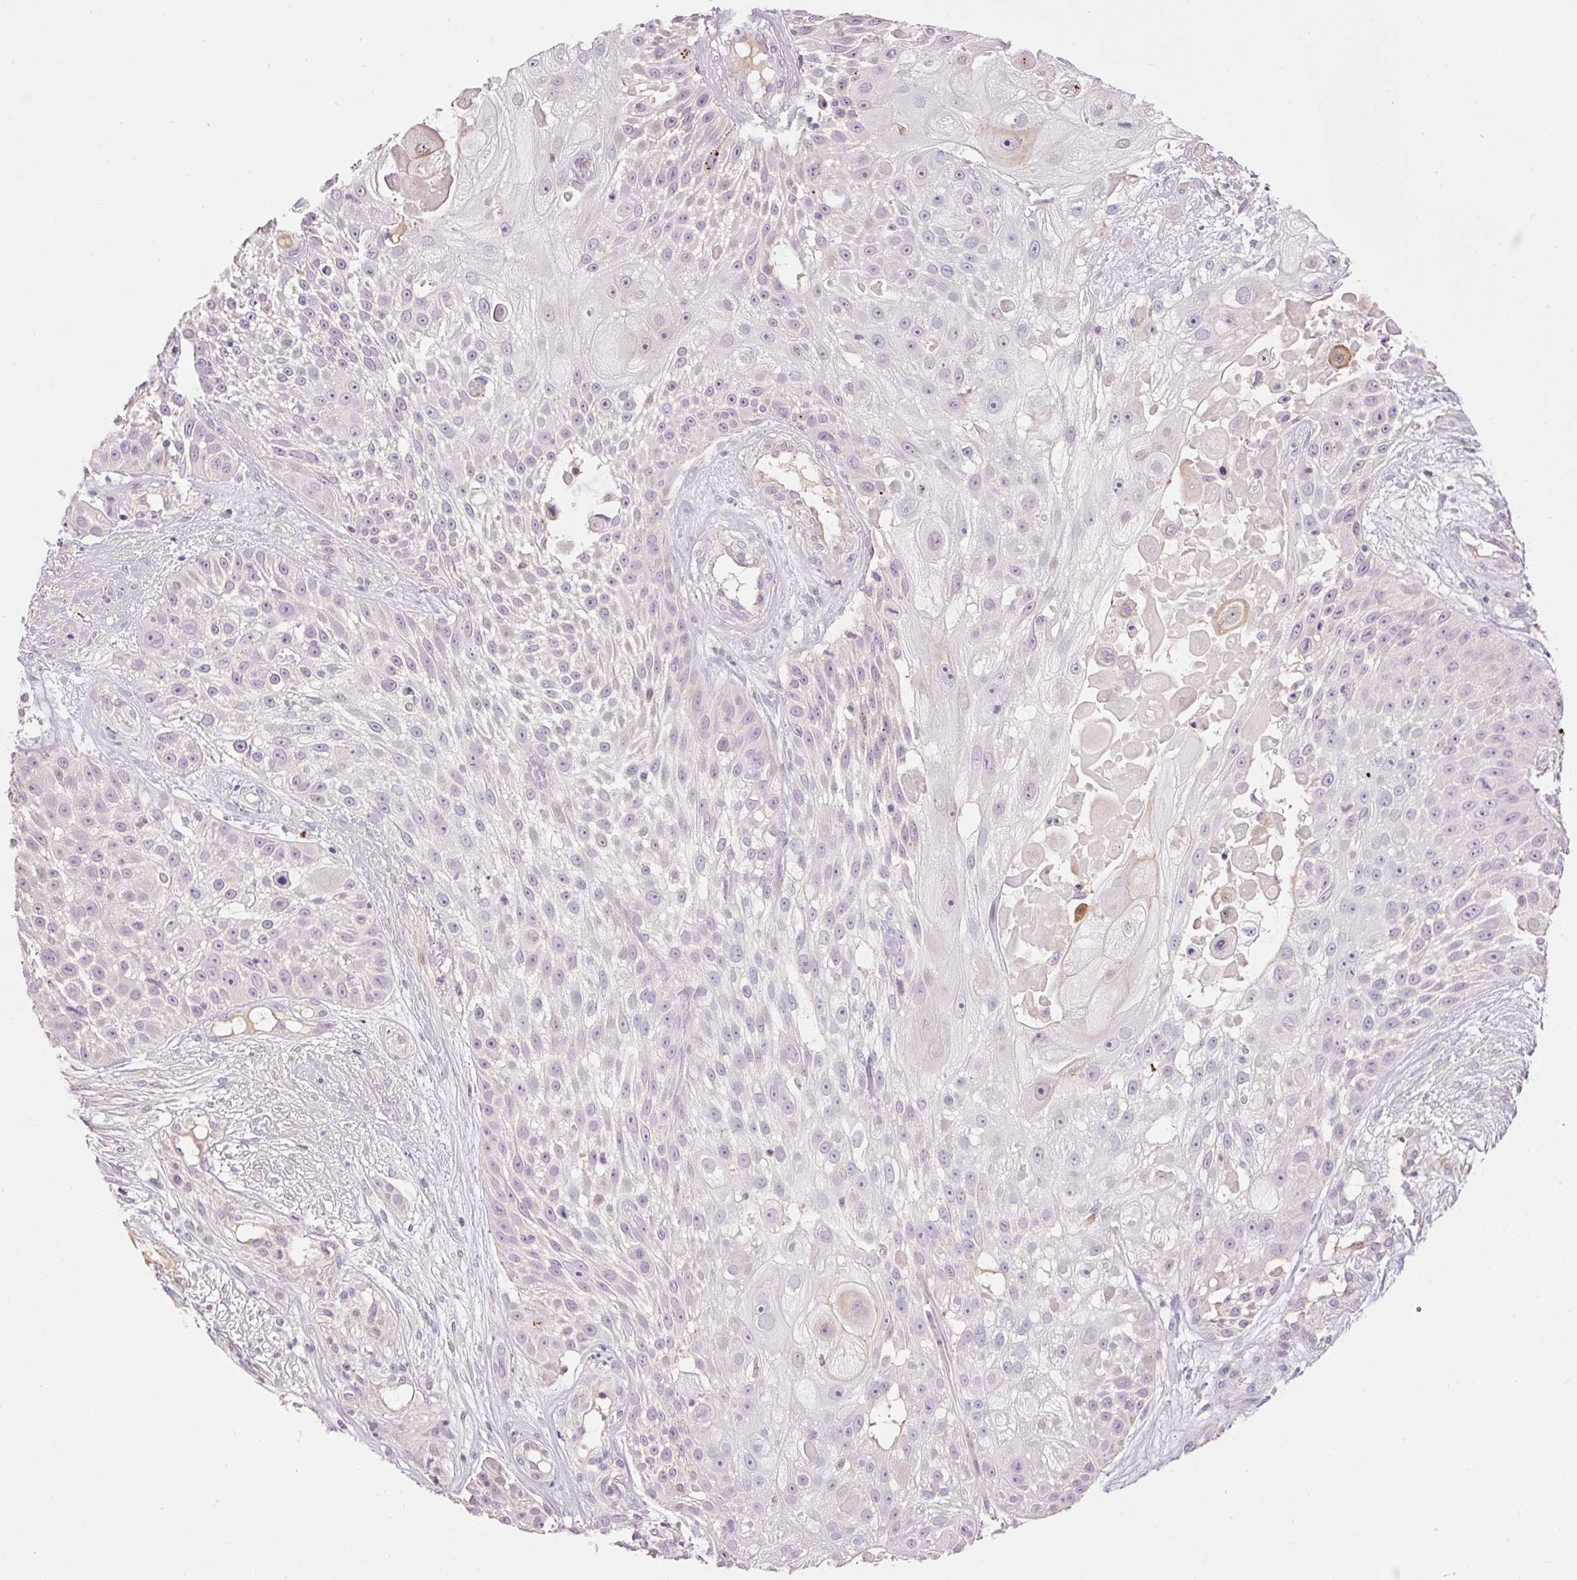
{"staining": {"intensity": "negative", "quantity": "none", "location": "none"}, "tissue": "skin cancer", "cell_type": "Tumor cells", "image_type": "cancer", "snomed": [{"axis": "morphology", "description": "Squamous cell carcinoma, NOS"}, {"axis": "topography", "description": "Skin"}], "caption": "A high-resolution photomicrograph shows immunohistochemistry (IHC) staining of squamous cell carcinoma (skin), which reveals no significant expression in tumor cells.", "gene": "HNF1A", "patient": {"sex": "female", "age": 86}}